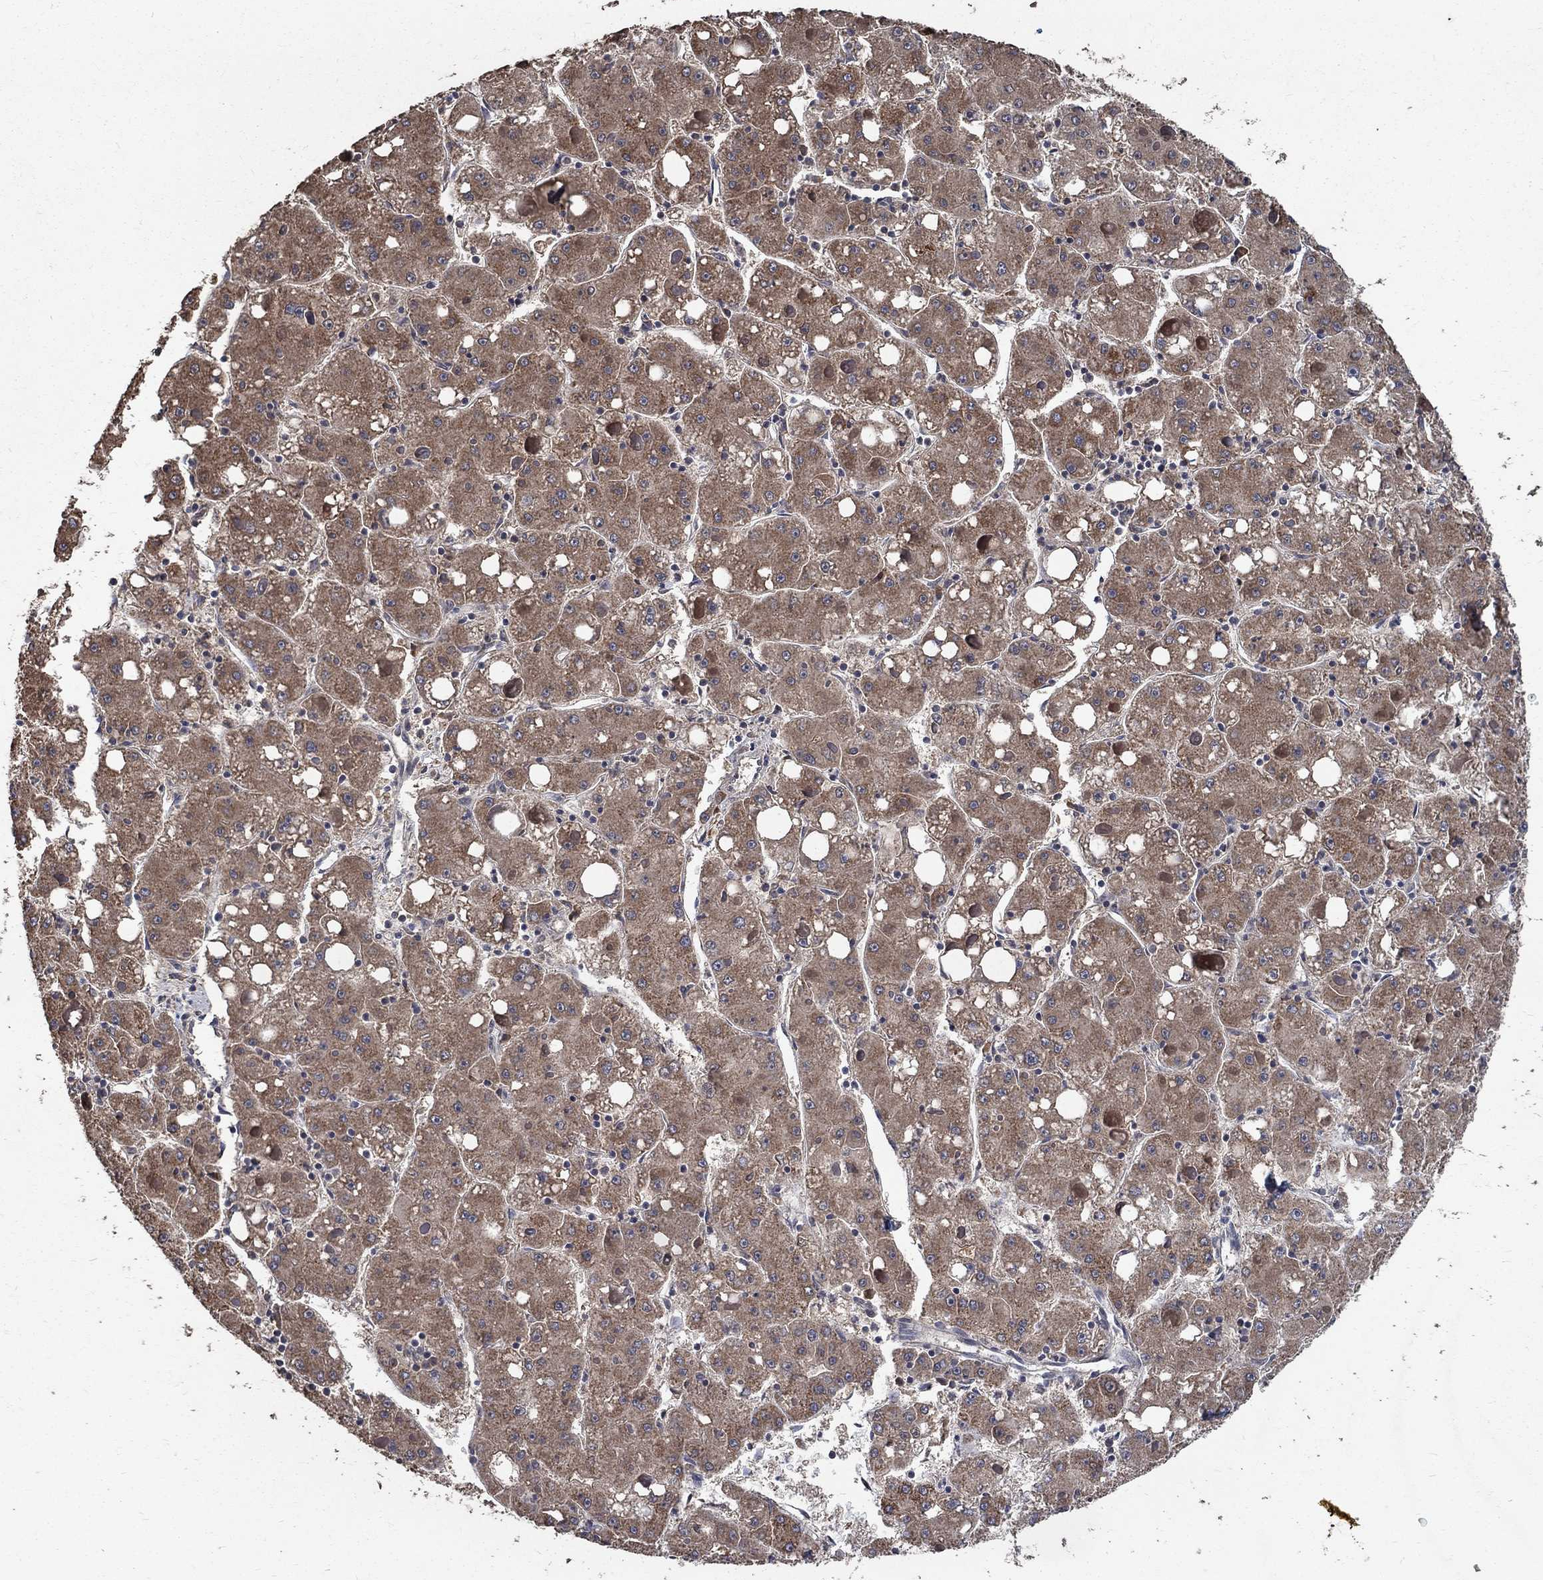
{"staining": {"intensity": "moderate", "quantity": "25%-75%", "location": "cytoplasmic/membranous"}, "tissue": "liver cancer", "cell_type": "Tumor cells", "image_type": "cancer", "snomed": [{"axis": "morphology", "description": "Carcinoma, Hepatocellular, NOS"}, {"axis": "topography", "description": "Liver"}], "caption": "High-magnification brightfield microscopy of liver cancer stained with DAB (3,3'-diaminobenzidine) (brown) and counterstained with hematoxylin (blue). tumor cells exhibit moderate cytoplasmic/membranous expression is seen in approximately25%-75% of cells.", "gene": "C17orf75", "patient": {"sex": "male", "age": 73}}